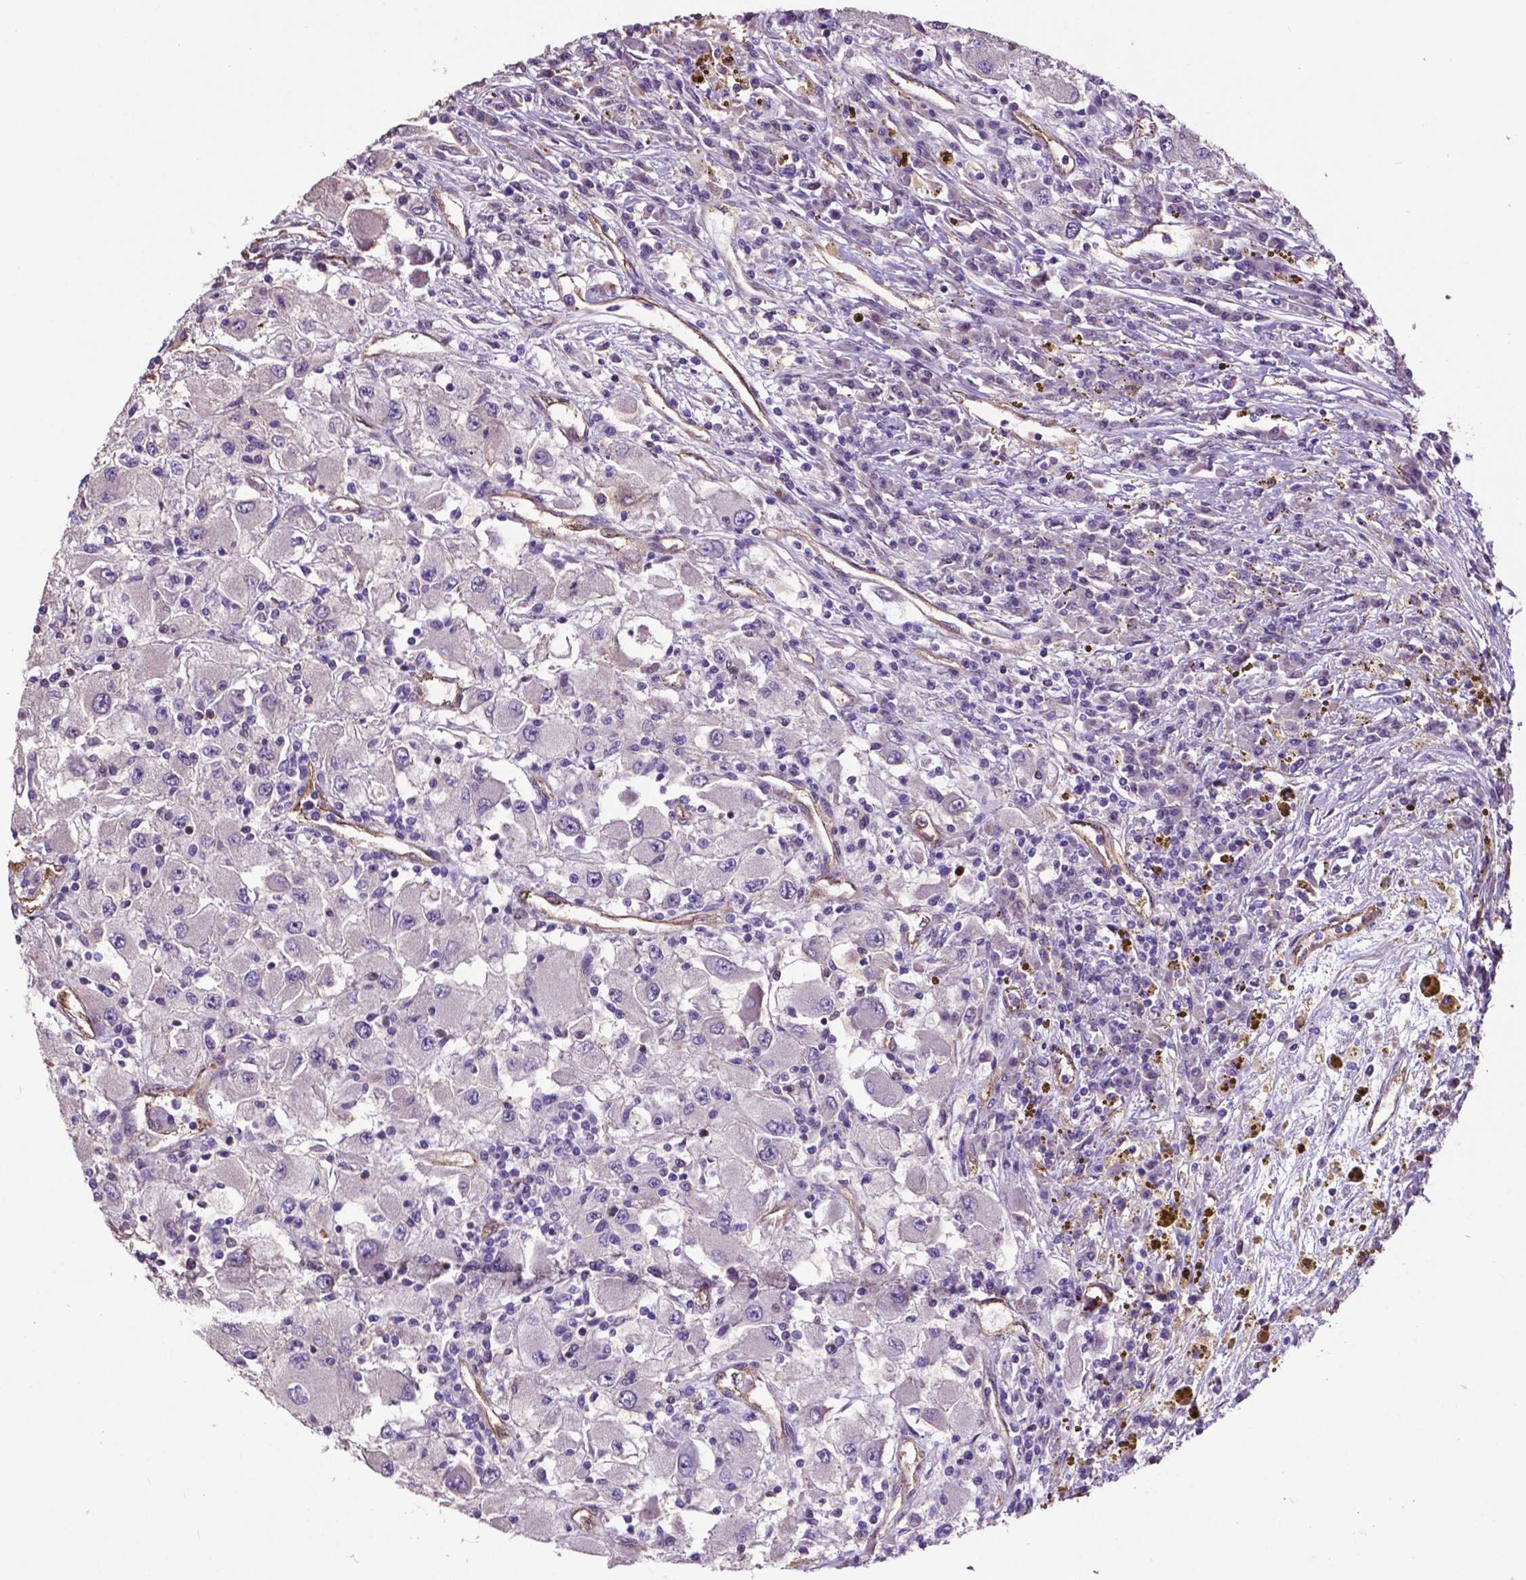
{"staining": {"intensity": "negative", "quantity": "none", "location": "none"}, "tissue": "renal cancer", "cell_type": "Tumor cells", "image_type": "cancer", "snomed": [{"axis": "morphology", "description": "Adenocarcinoma, NOS"}, {"axis": "topography", "description": "Kidney"}], "caption": "Tumor cells show no significant protein expression in renal cancer (adenocarcinoma).", "gene": "PDLIM1", "patient": {"sex": "female", "age": 67}}